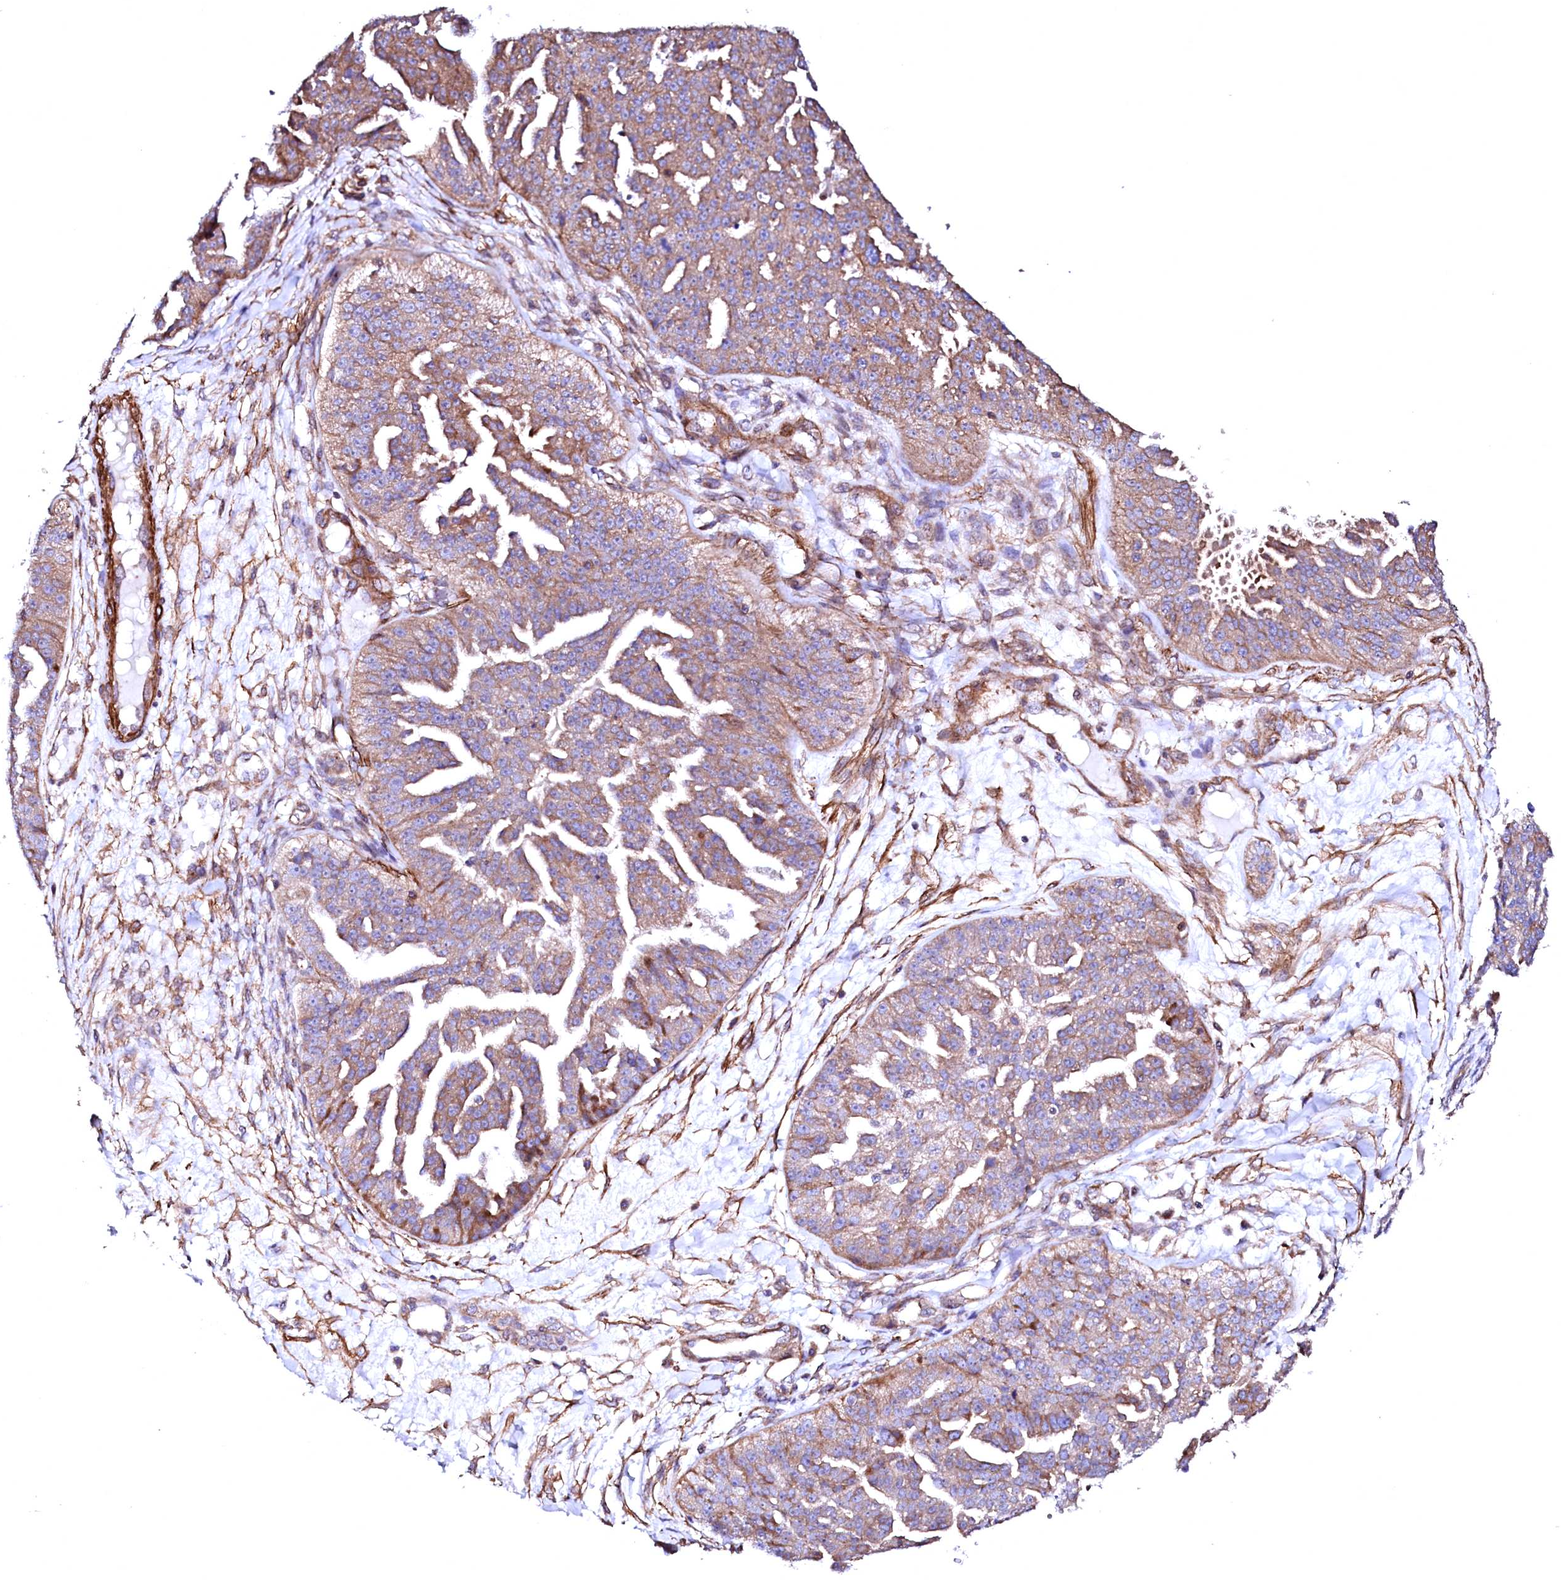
{"staining": {"intensity": "weak", "quantity": ">75%", "location": "cytoplasmic/membranous"}, "tissue": "ovarian cancer", "cell_type": "Tumor cells", "image_type": "cancer", "snomed": [{"axis": "morphology", "description": "Cystadenocarcinoma, serous, NOS"}, {"axis": "topography", "description": "Ovary"}], "caption": "The photomicrograph displays a brown stain indicating the presence of a protein in the cytoplasmic/membranous of tumor cells in ovarian cancer (serous cystadenocarcinoma).", "gene": "GPR176", "patient": {"sex": "female", "age": 58}}